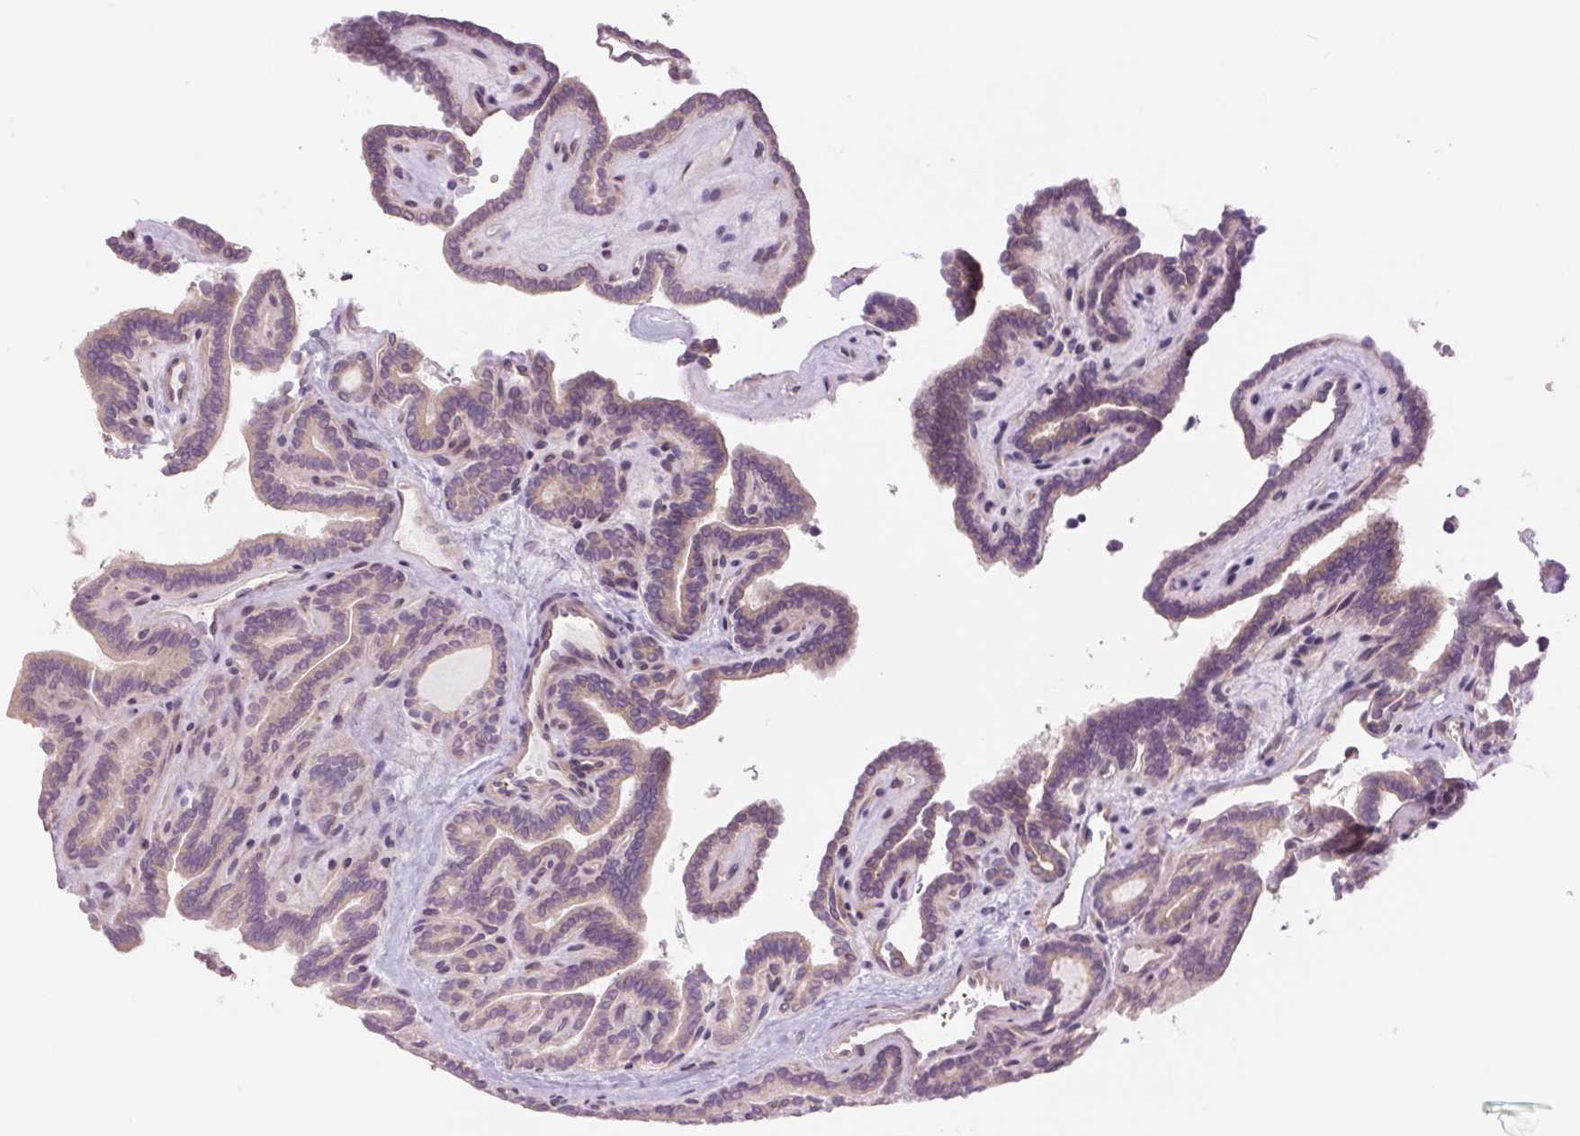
{"staining": {"intensity": "weak", "quantity": "<25%", "location": "cytoplasmic/membranous"}, "tissue": "thyroid cancer", "cell_type": "Tumor cells", "image_type": "cancer", "snomed": [{"axis": "morphology", "description": "Papillary adenocarcinoma, NOS"}, {"axis": "topography", "description": "Thyroid gland"}], "caption": "The photomicrograph reveals no significant expression in tumor cells of thyroid cancer (papillary adenocarcinoma).", "gene": "CTNNA3", "patient": {"sex": "female", "age": 21}}